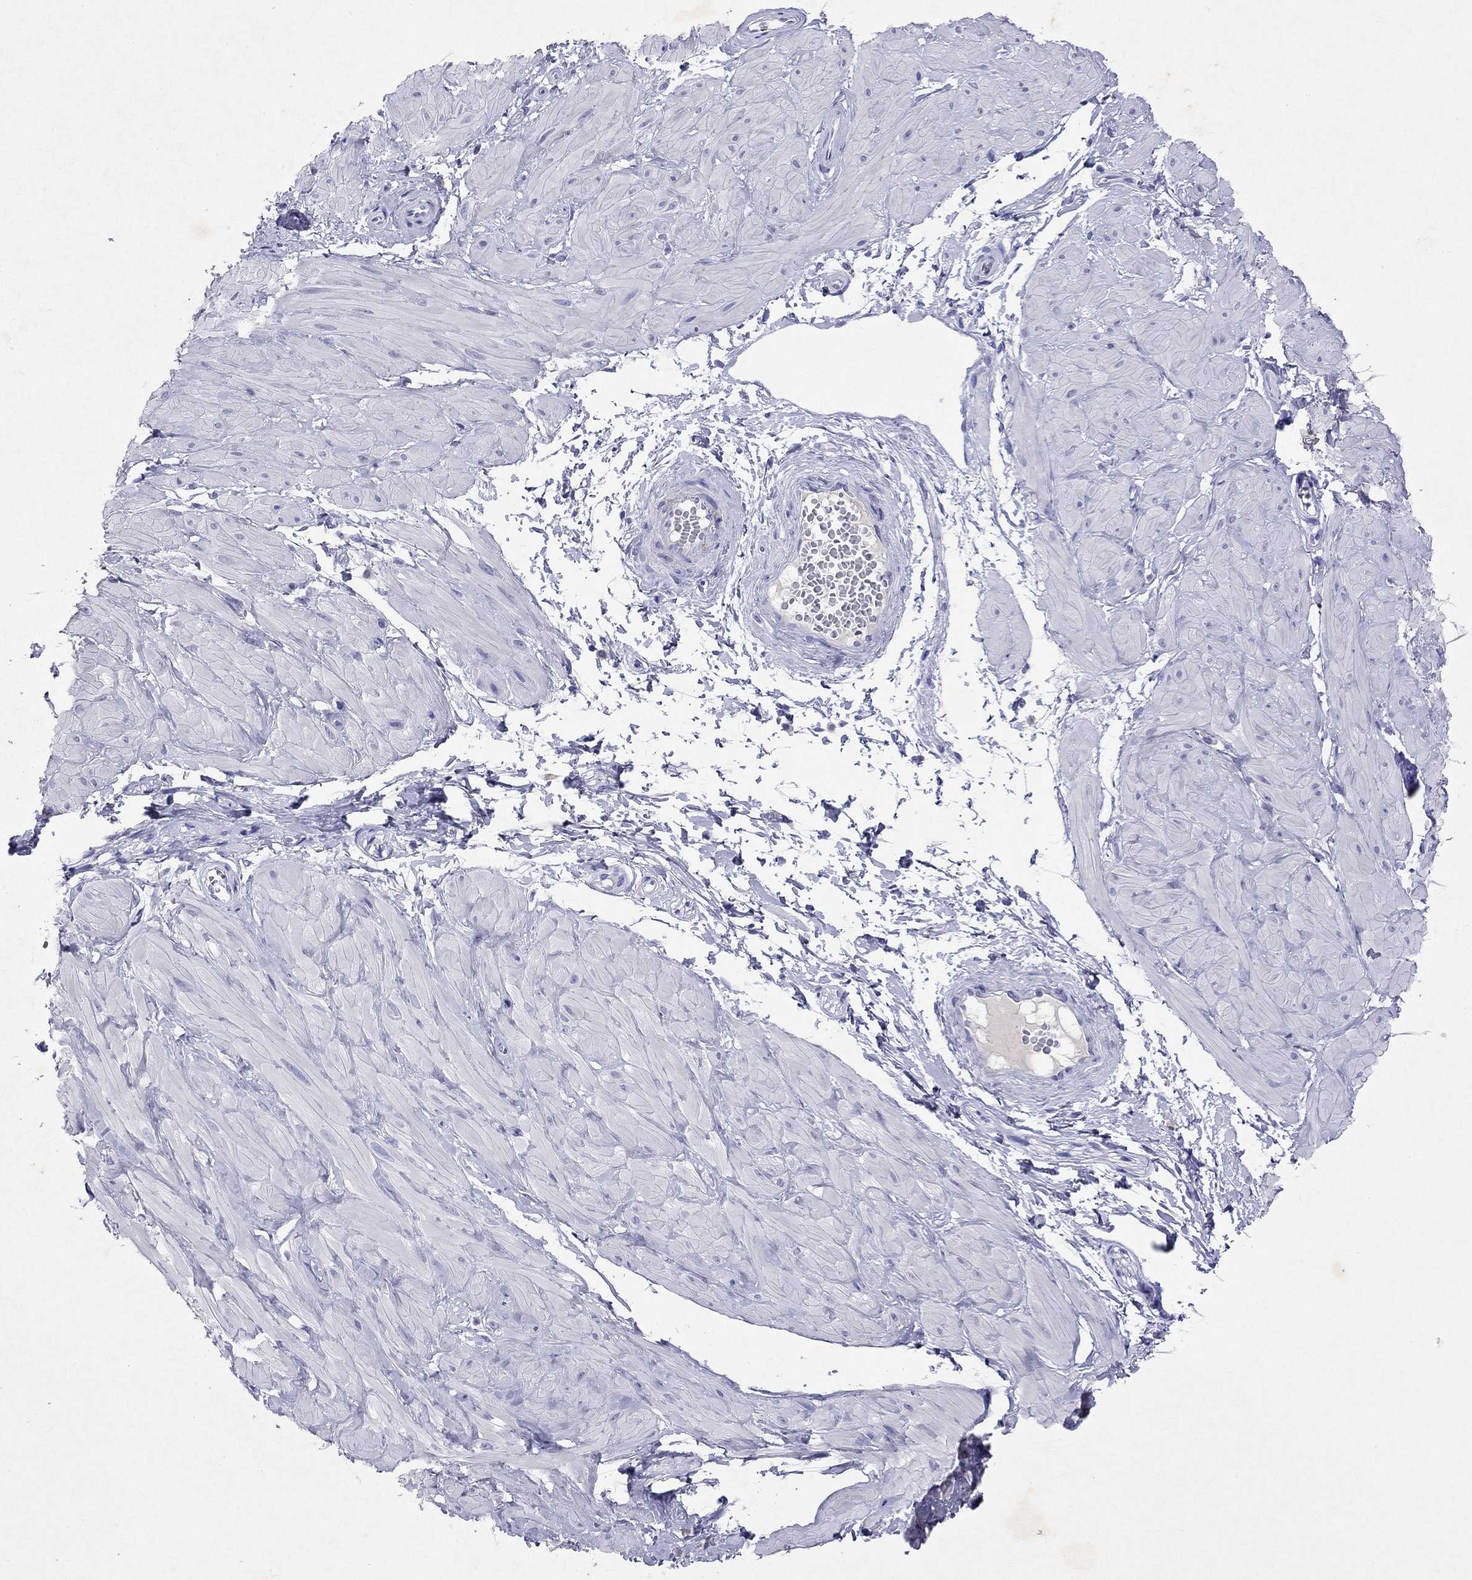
{"staining": {"intensity": "negative", "quantity": "none", "location": "none"}, "tissue": "adipose tissue", "cell_type": "Adipocytes", "image_type": "normal", "snomed": [{"axis": "morphology", "description": "Normal tissue, NOS"}, {"axis": "topography", "description": "Smooth muscle"}, {"axis": "topography", "description": "Peripheral nerve tissue"}], "caption": "This is a histopathology image of immunohistochemistry staining of unremarkable adipose tissue, which shows no positivity in adipocytes.", "gene": "ARMC12", "patient": {"sex": "male", "age": 22}}